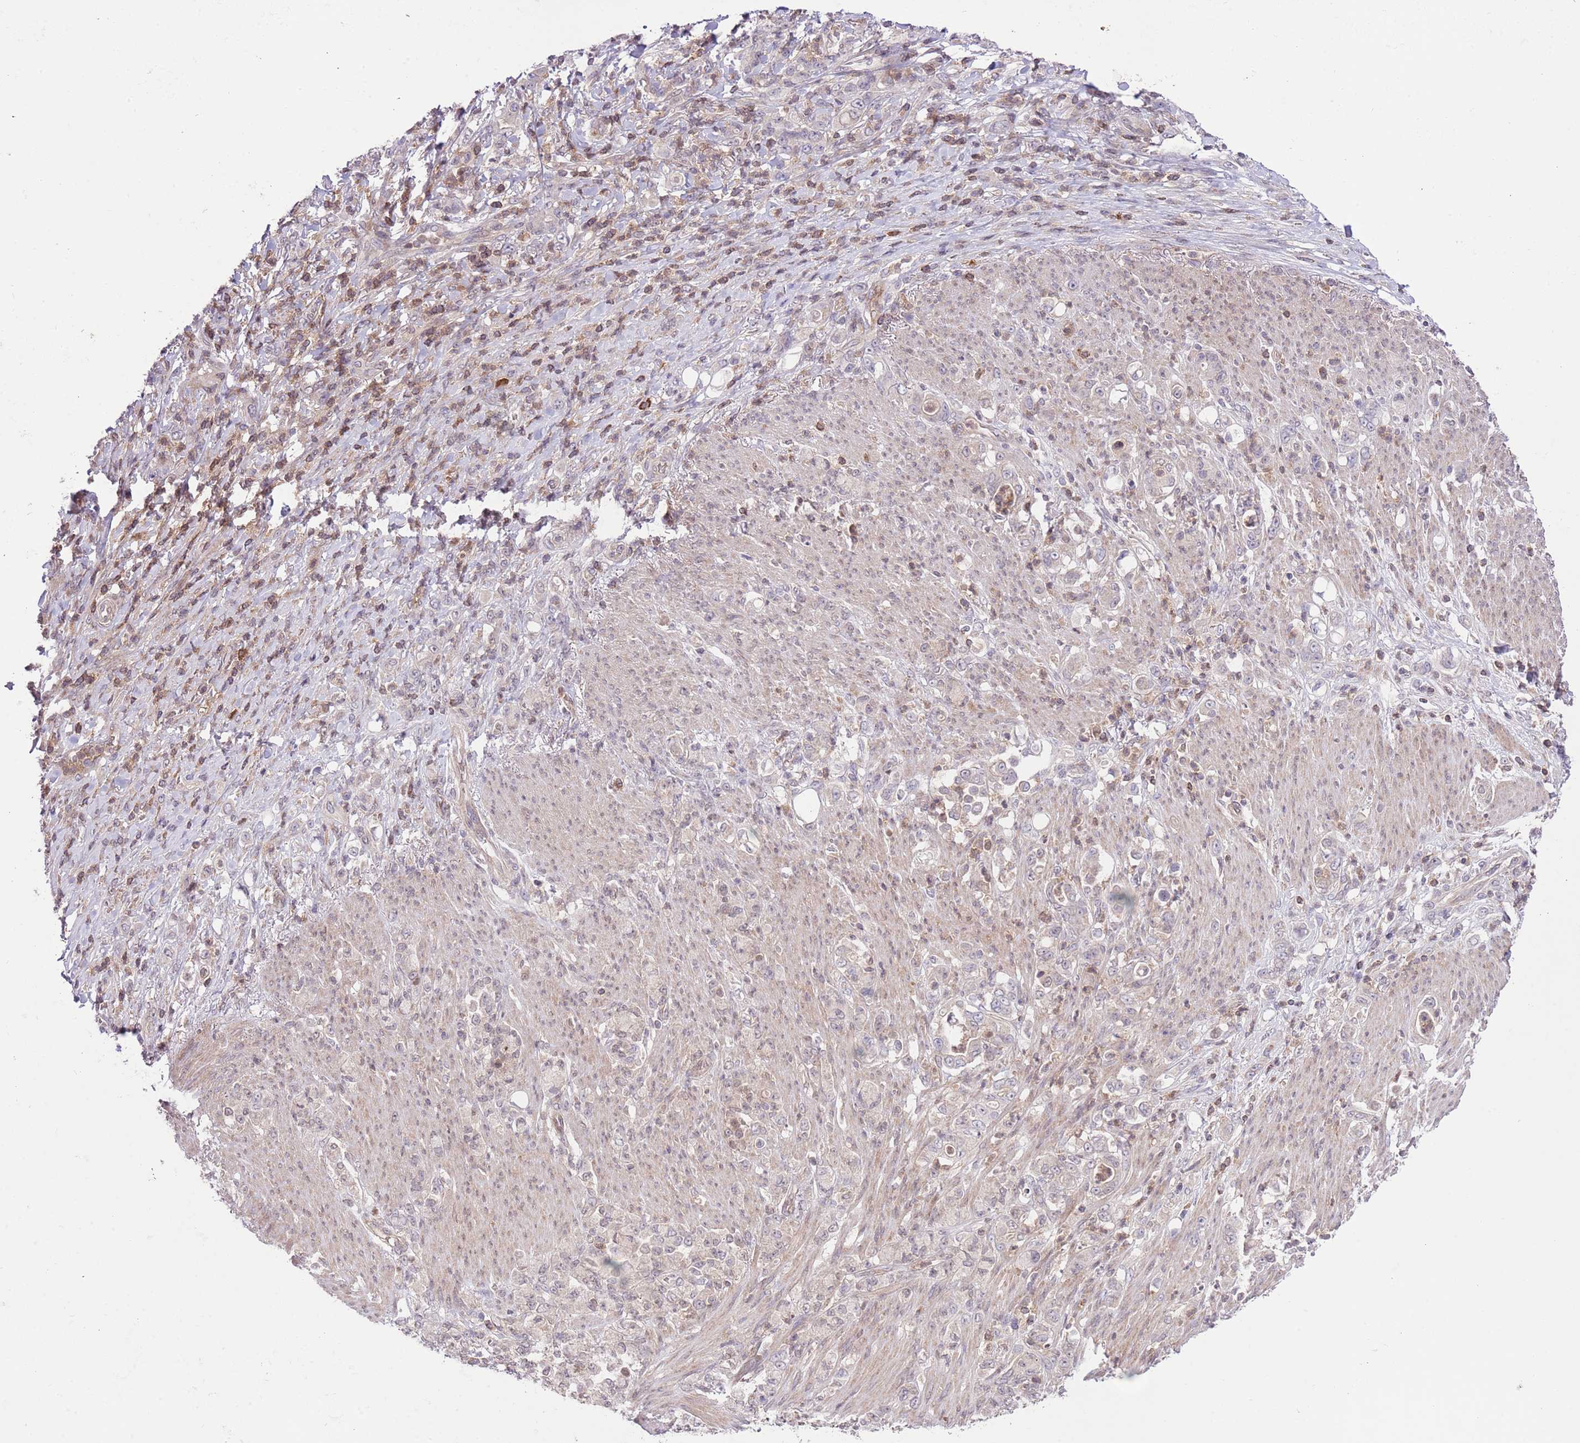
{"staining": {"intensity": "negative", "quantity": "none", "location": "none"}, "tissue": "stomach cancer", "cell_type": "Tumor cells", "image_type": "cancer", "snomed": [{"axis": "morphology", "description": "Normal tissue, NOS"}, {"axis": "morphology", "description": "Adenocarcinoma, NOS"}, {"axis": "topography", "description": "Stomach"}], "caption": "A photomicrograph of human stomach cancer is negative for staining in tumor cells. (Stains: DAB immunohistochemistry (IHC) with hematoxylin counter stain, Microscopy: brightfield microscopy at high magnification).", "gene": "HDHD2", "patient": {"sex": "female", "age": 79}}